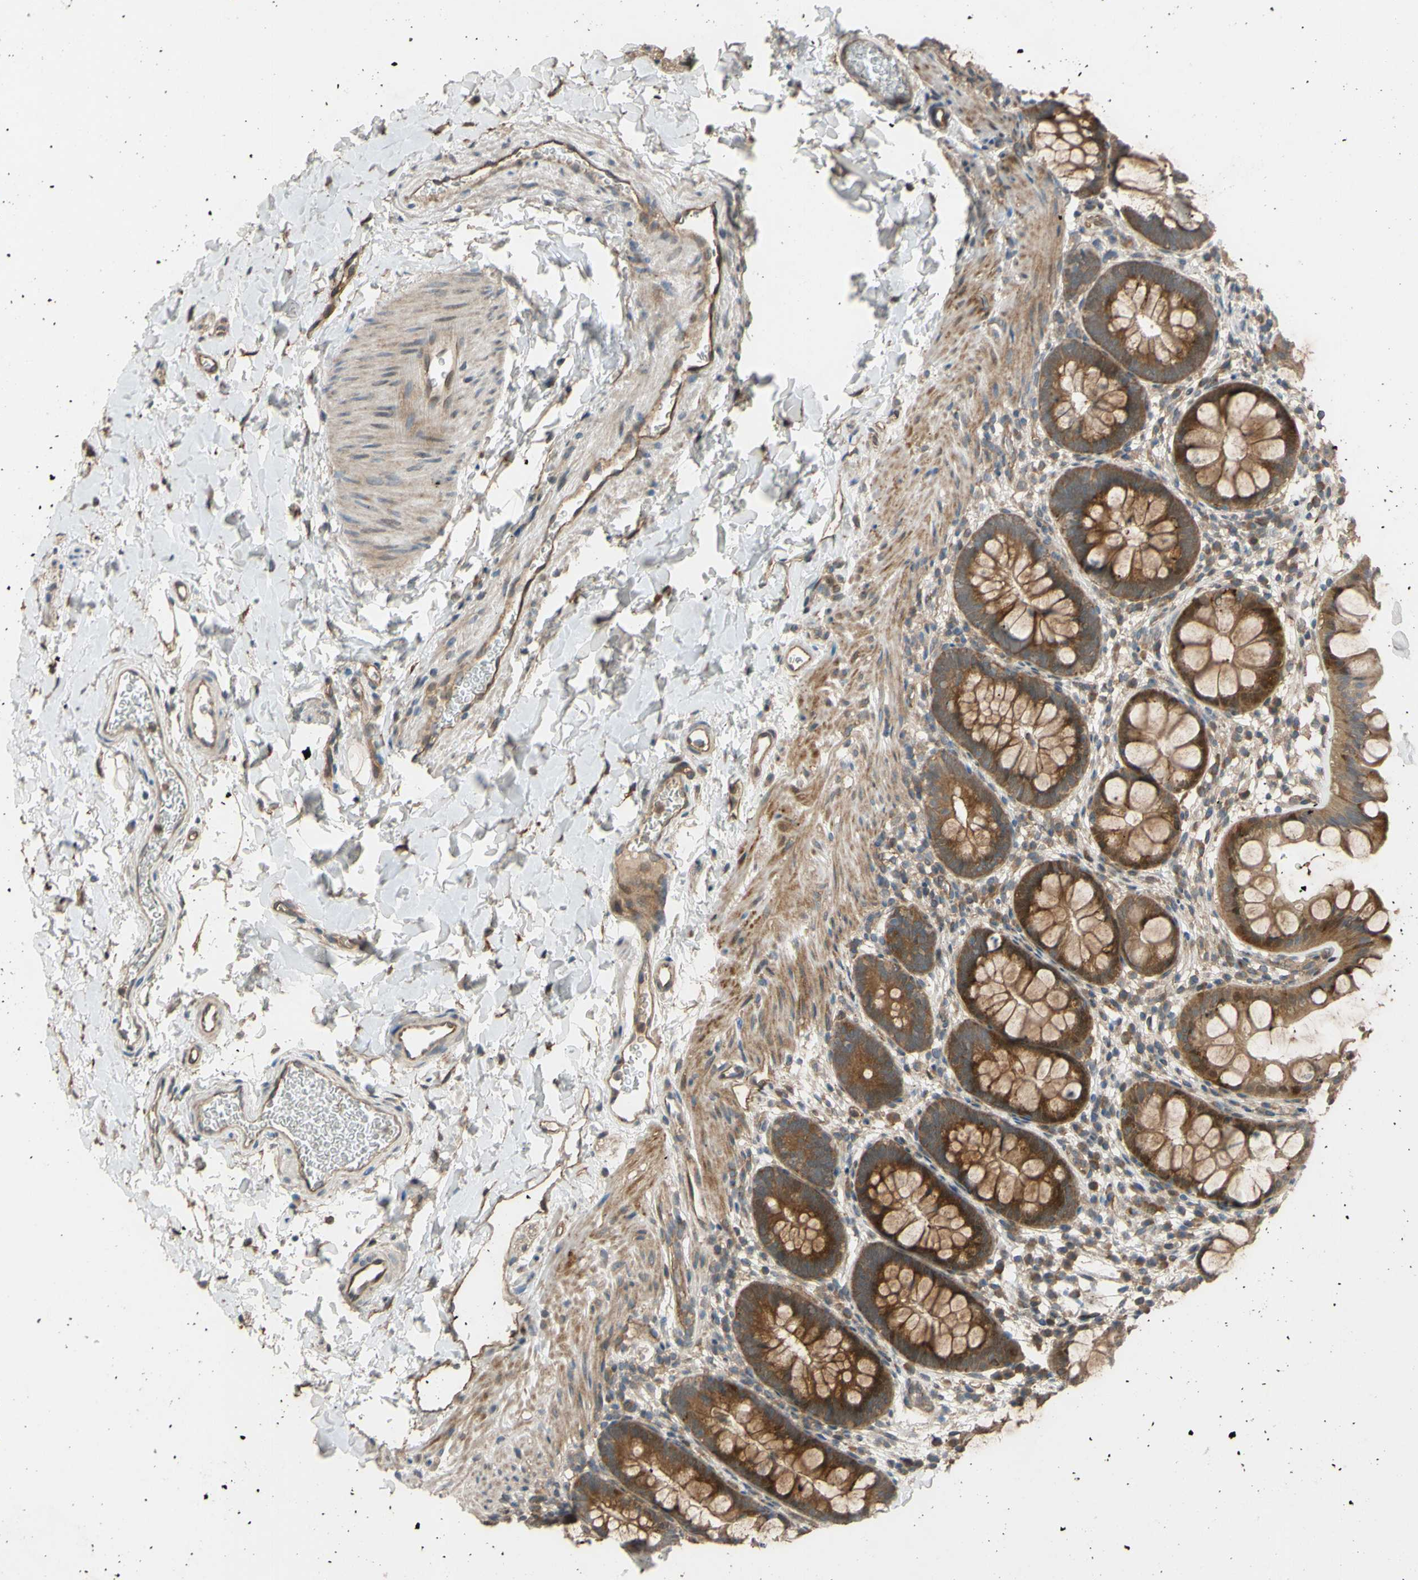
{"staining": {"intensity": "strong", "quantity": ">75%", "location": "cytoplasmic/membranous"}, "tissue": "rectum", "cell_type": "Glandular cells", "image_type": "normal", "snomed": [{"axis": "morphology", "description": "Normal tissue, NOS"}, {"axis": "topography", "description": "Rectum"}], "caption": "The histopathology image exhibits immunohistochemical staining of benign rectum. There is strong cytoplasmic/membranous staining is present in approximately >75% of glandular cells. (DAB (3,3'-diaminobenzidine) IHC with brightfield microscopy, high magnification).", "gene": "SHROOM4", "patient": {"sex": "female", "age": 24}}